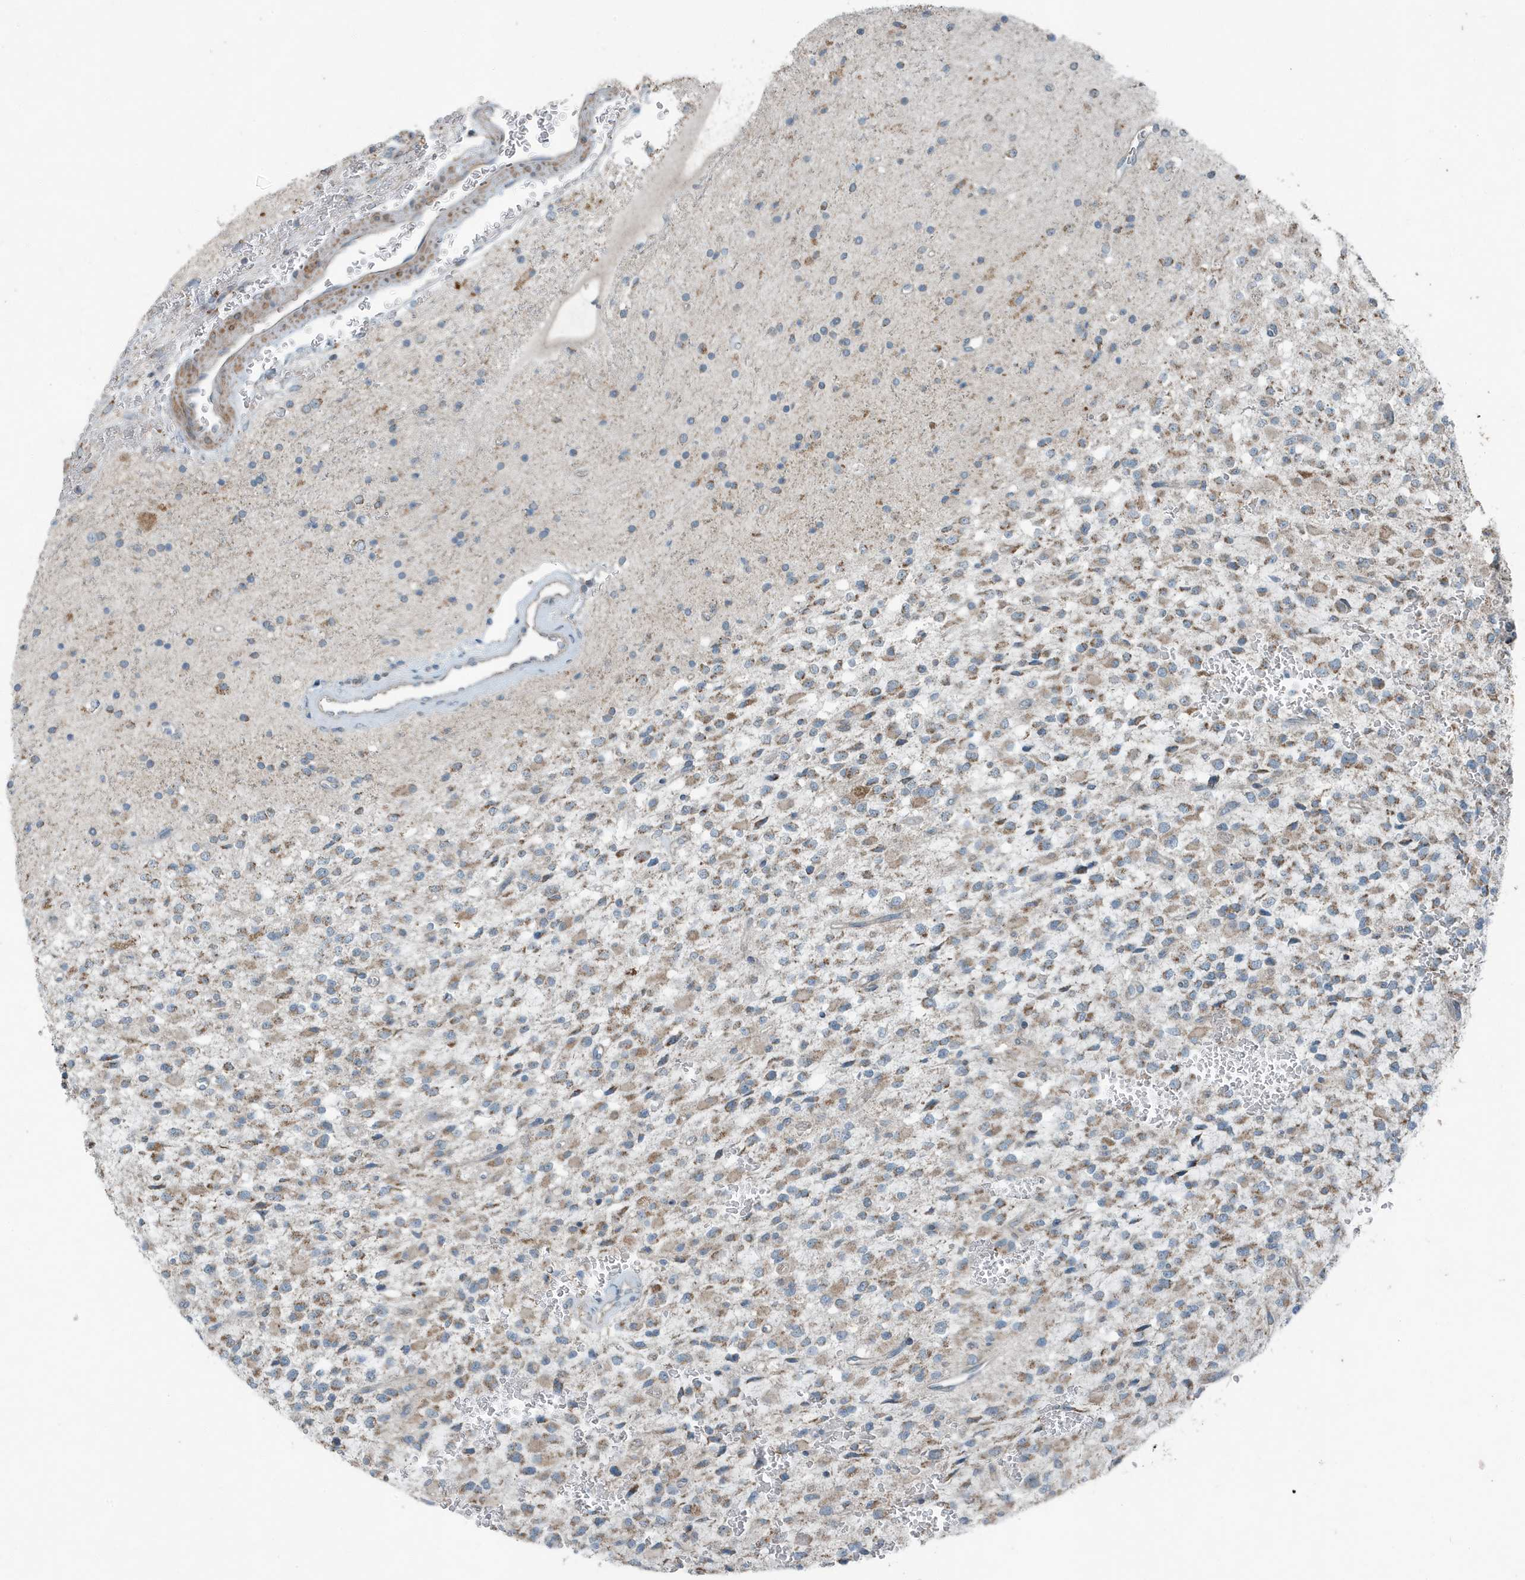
{"staining": {"intensity": "weak", "quantity": "25%-75%", "location": "cytoplasmic/membranous"}, "tissue": "glioma", "cell_type": "Tumor cells", "image_type": "cancer", "snomed": [{"axis": "morphology", "description": "Glioma, malignant, High grade"}, {"axis": "topography", "description": "Brain"}], "caption": "Tumor cells demonstrate weak cytoplasmic/membranous positivity in approximately 25%-75% of cells in glioma. (DAB (3,3'-diaminobenzidine) IHC with brightfield microscopy, high magnification).", "gene": "MT-CYB", "patient": {"sex": "male", "age": 34}}